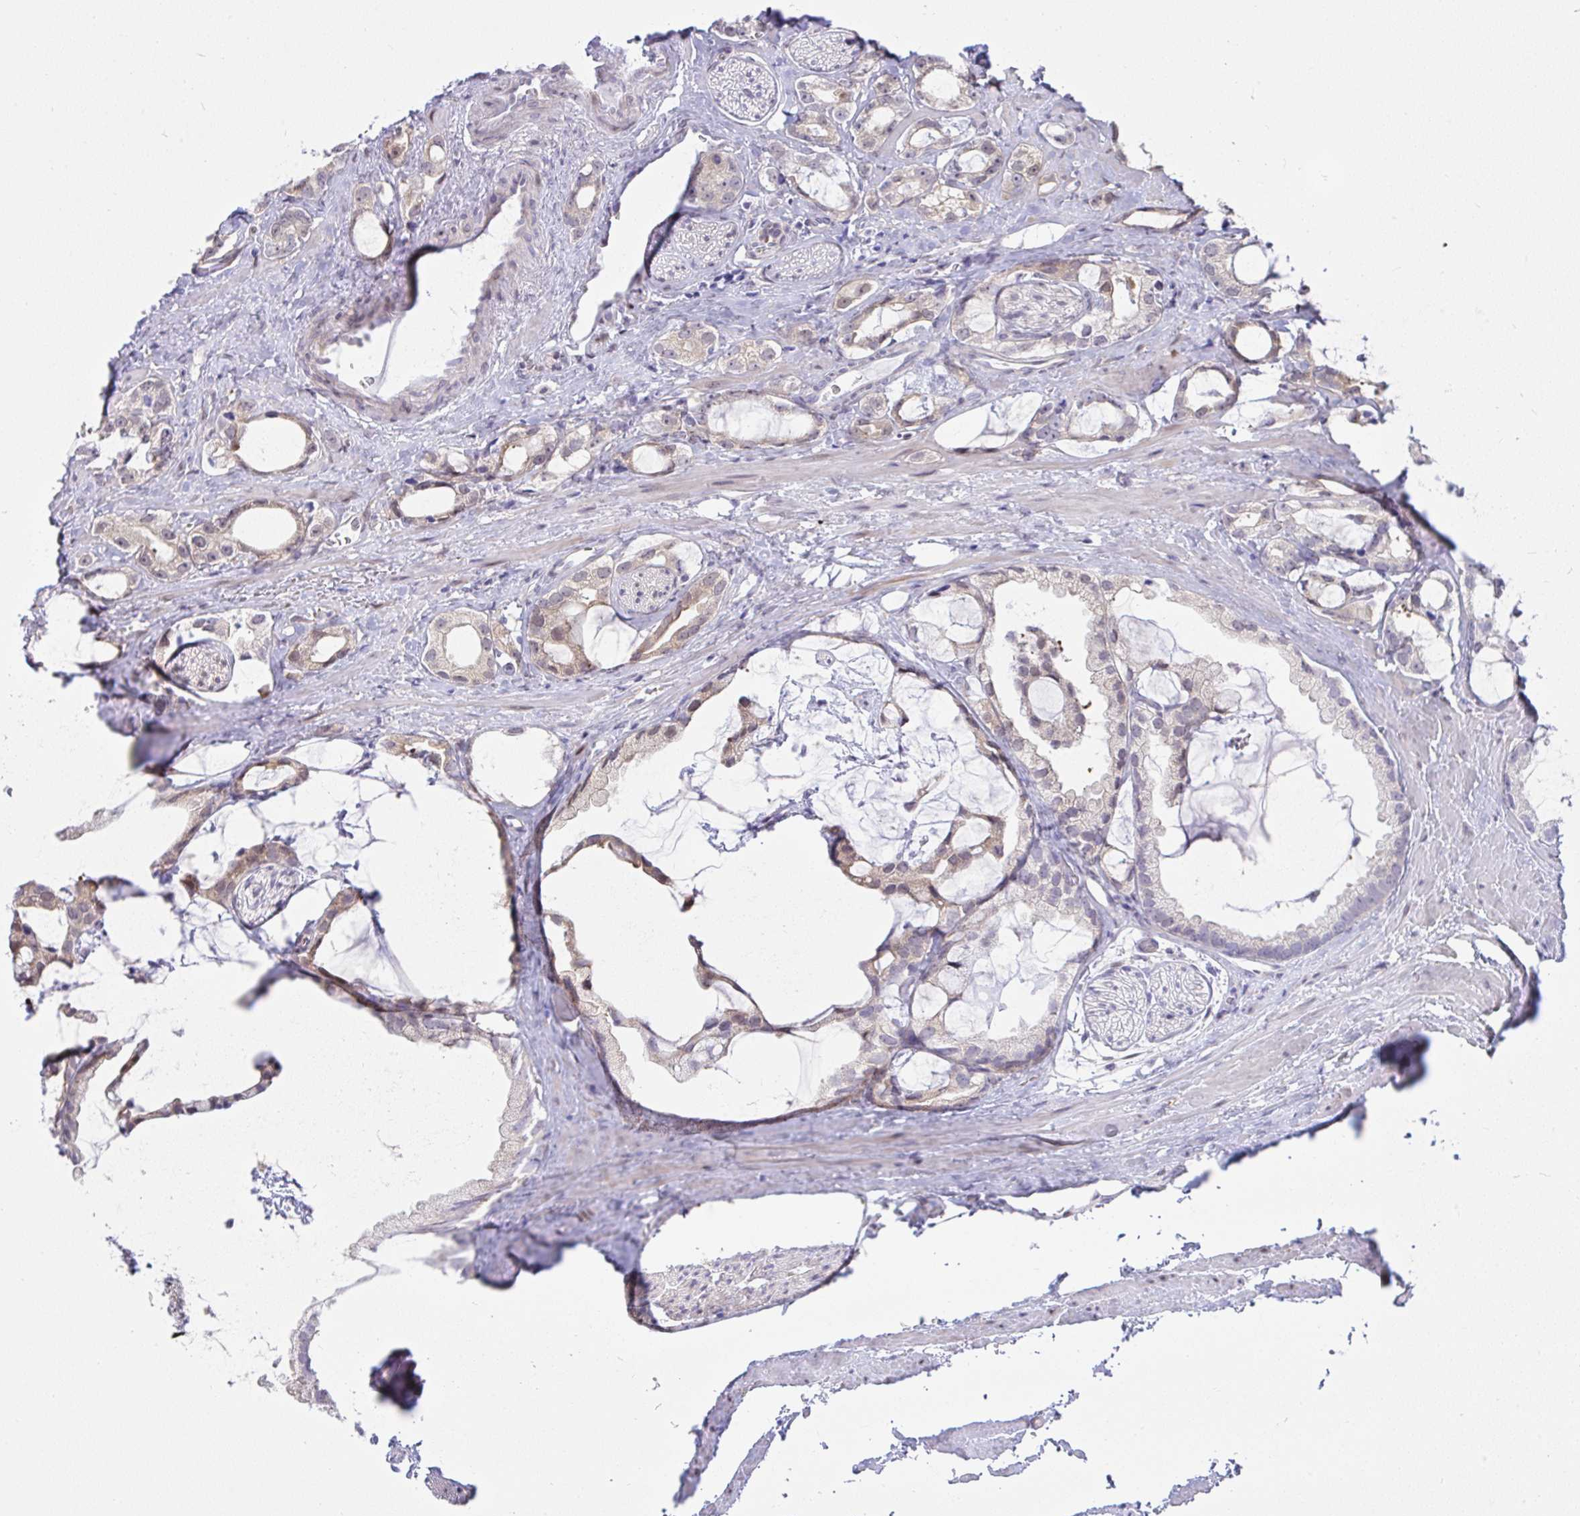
{"staining": {"intensity": "weak", "quantity": "<25%", "location": "cytoplasmic/membranous"}, "tissue": "prostate cancer", "cell_type": "Tumor cells", "image_type": "cancer", "snomed": [{"axis": "morphology", "description": "Adenocarcinoma, Medium grade"}, {"axis": "topography", "description": "Prostate"}], "caption": "Human prostate cancer (medium-grade adenocarcinoma) stained for a protein using immunohistochemistry demonstrates no expression in tumor cells.", "gene": "ZNF485", "patient": {"sex": "male", "age": 57}}